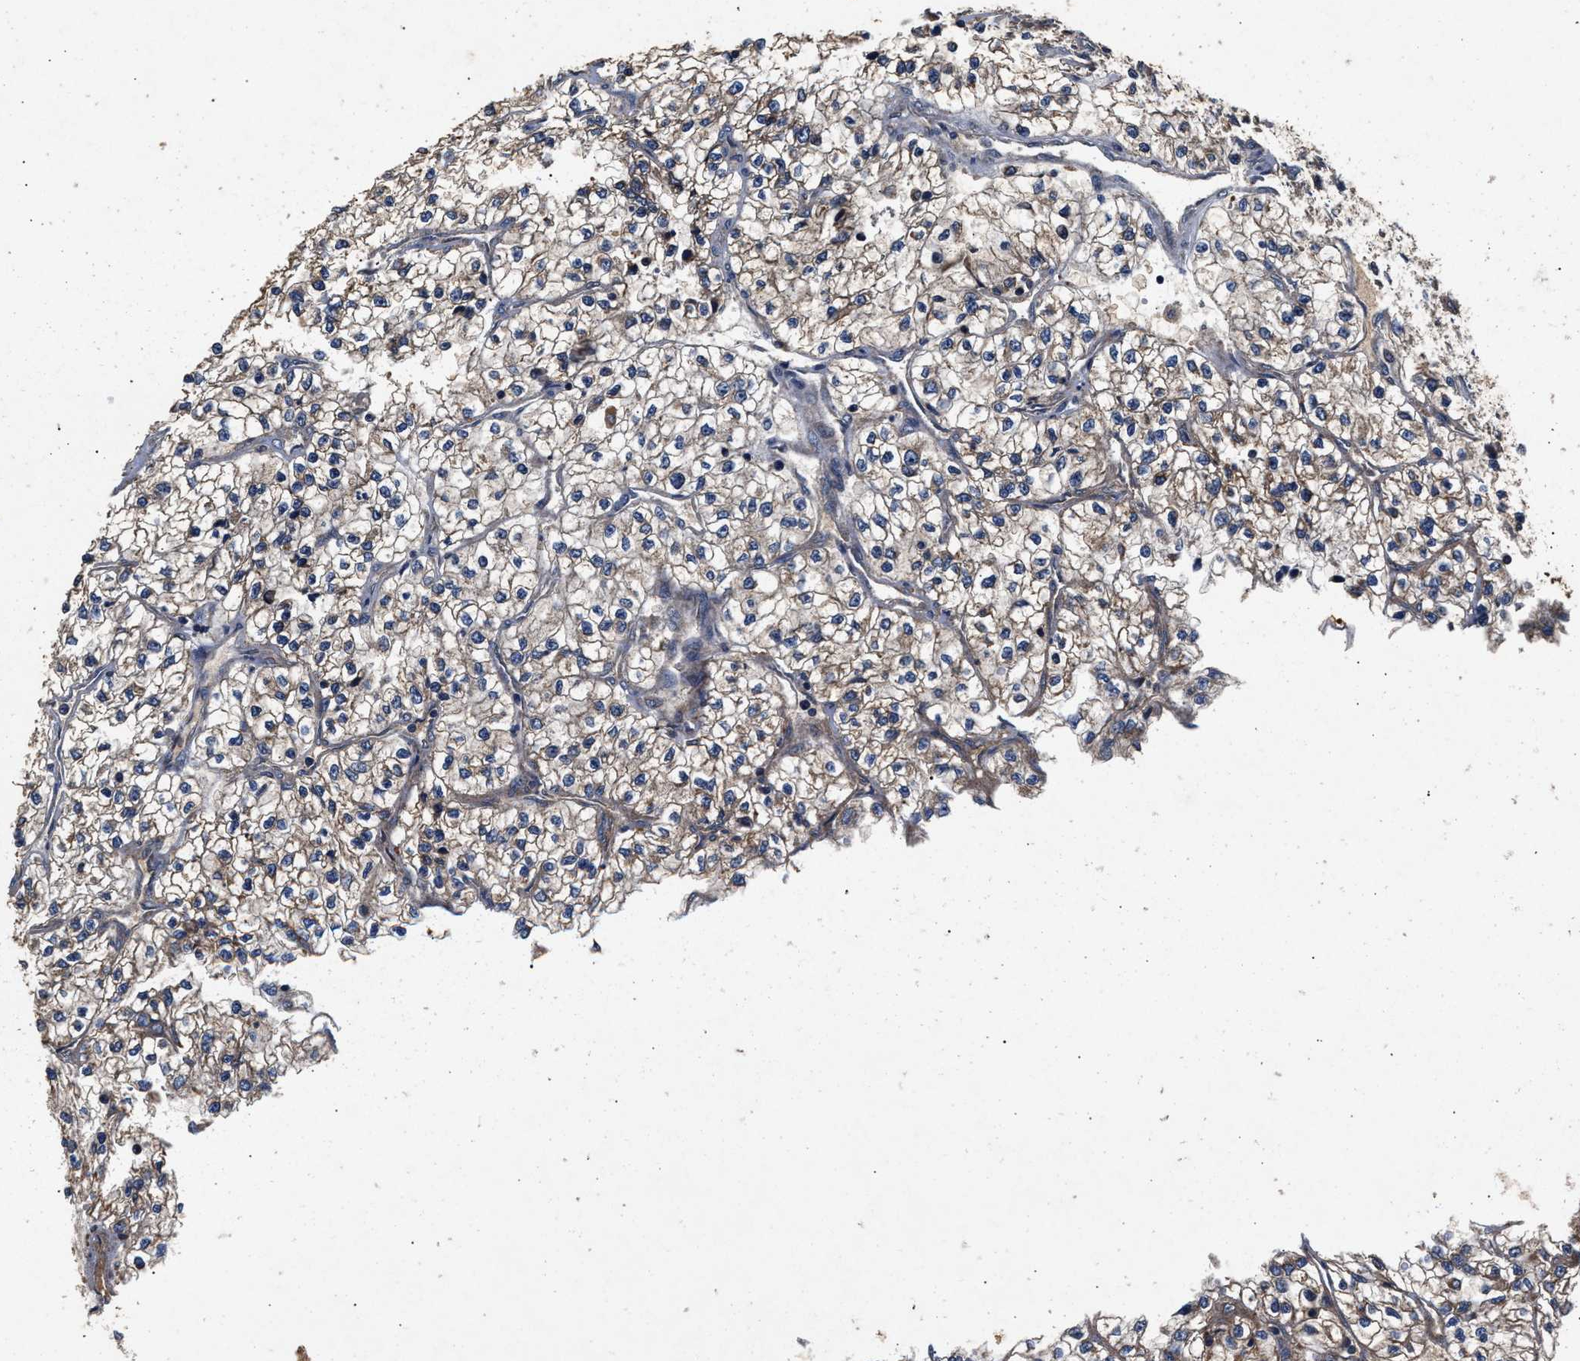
{"staining": {"intensity": "weak", "quantity": ">75%", "location": "cytoplasmic/membranous"}, "tissue": "renal cancer", "cell_type": "Tumor cells", "image_type": "cancer", "snomed": [{"axis": "morphology", "description": "Adenocarcinoma, NOS"}, {"axis": "topography", "description": "Kidney"}], "caption": "Approximately >75% of tumor cells in renal cancer display weak cytoplasmic/membranous protein positivity as visualized by brown immunohistochemical staining.", "gene": "NFKB2", "patient": {"sex": "female", "age": 57}}